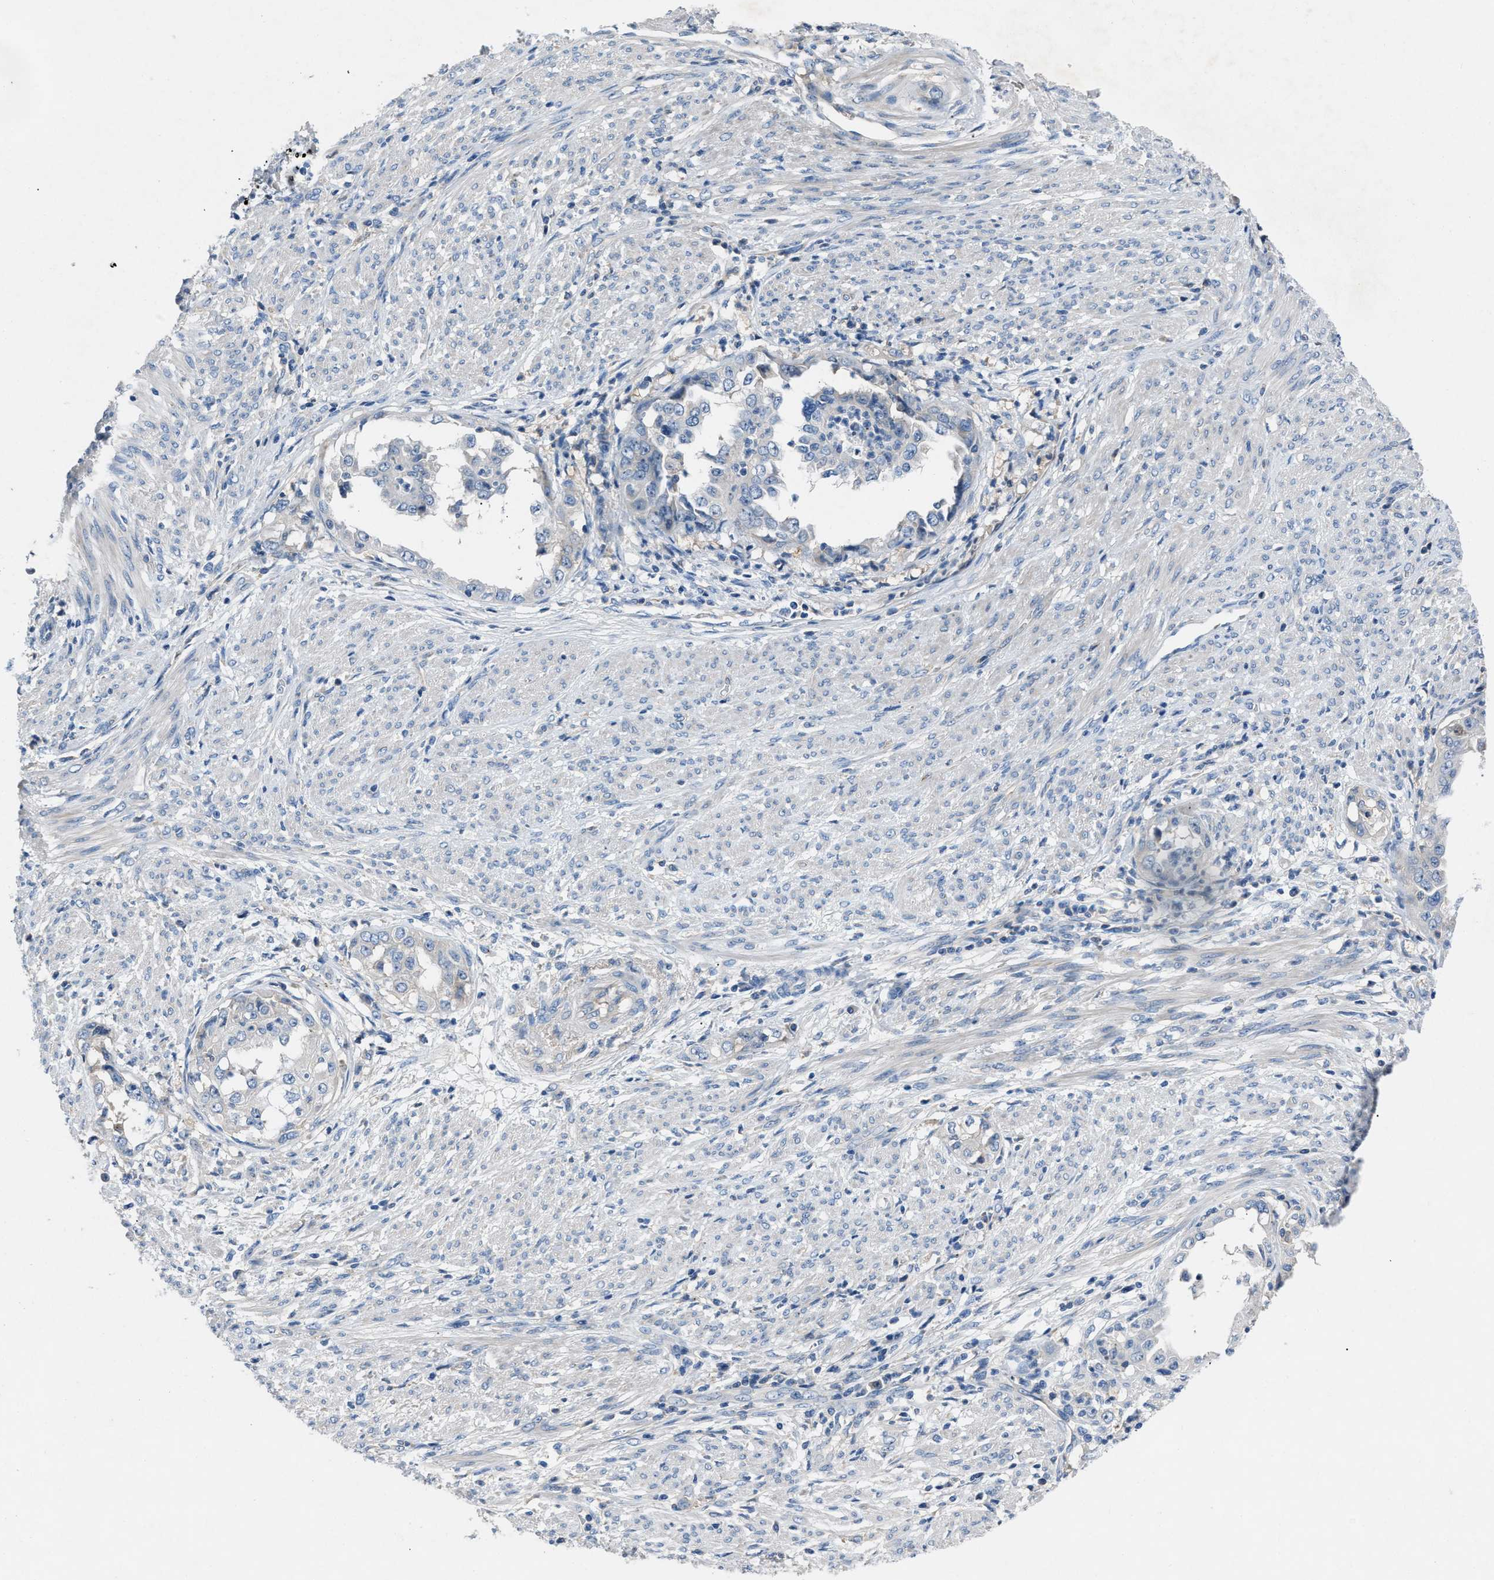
{"staining": {"intensity": "negative", "quantity": "none", "location": "none"}, "tissue": "endometrial cancer", "cell_type": "Tumor cells", "image_type": "cancer", "snomed": [{"axis": "morphology", "description": "Adenocarcinoma, NOS"}, {"axis": "topography", "description": "Endometrium"}], "caption": "This photomicrograph is of adenocarcinoma (endometrial) stained with immunohistochemistry (IHC) to label a protein in brown with the nuclei are counter-stained blue. There is no positivity in tumor cells.", "gene": "DNAAF5", "patient": {"sex": "female", "age": 85}}